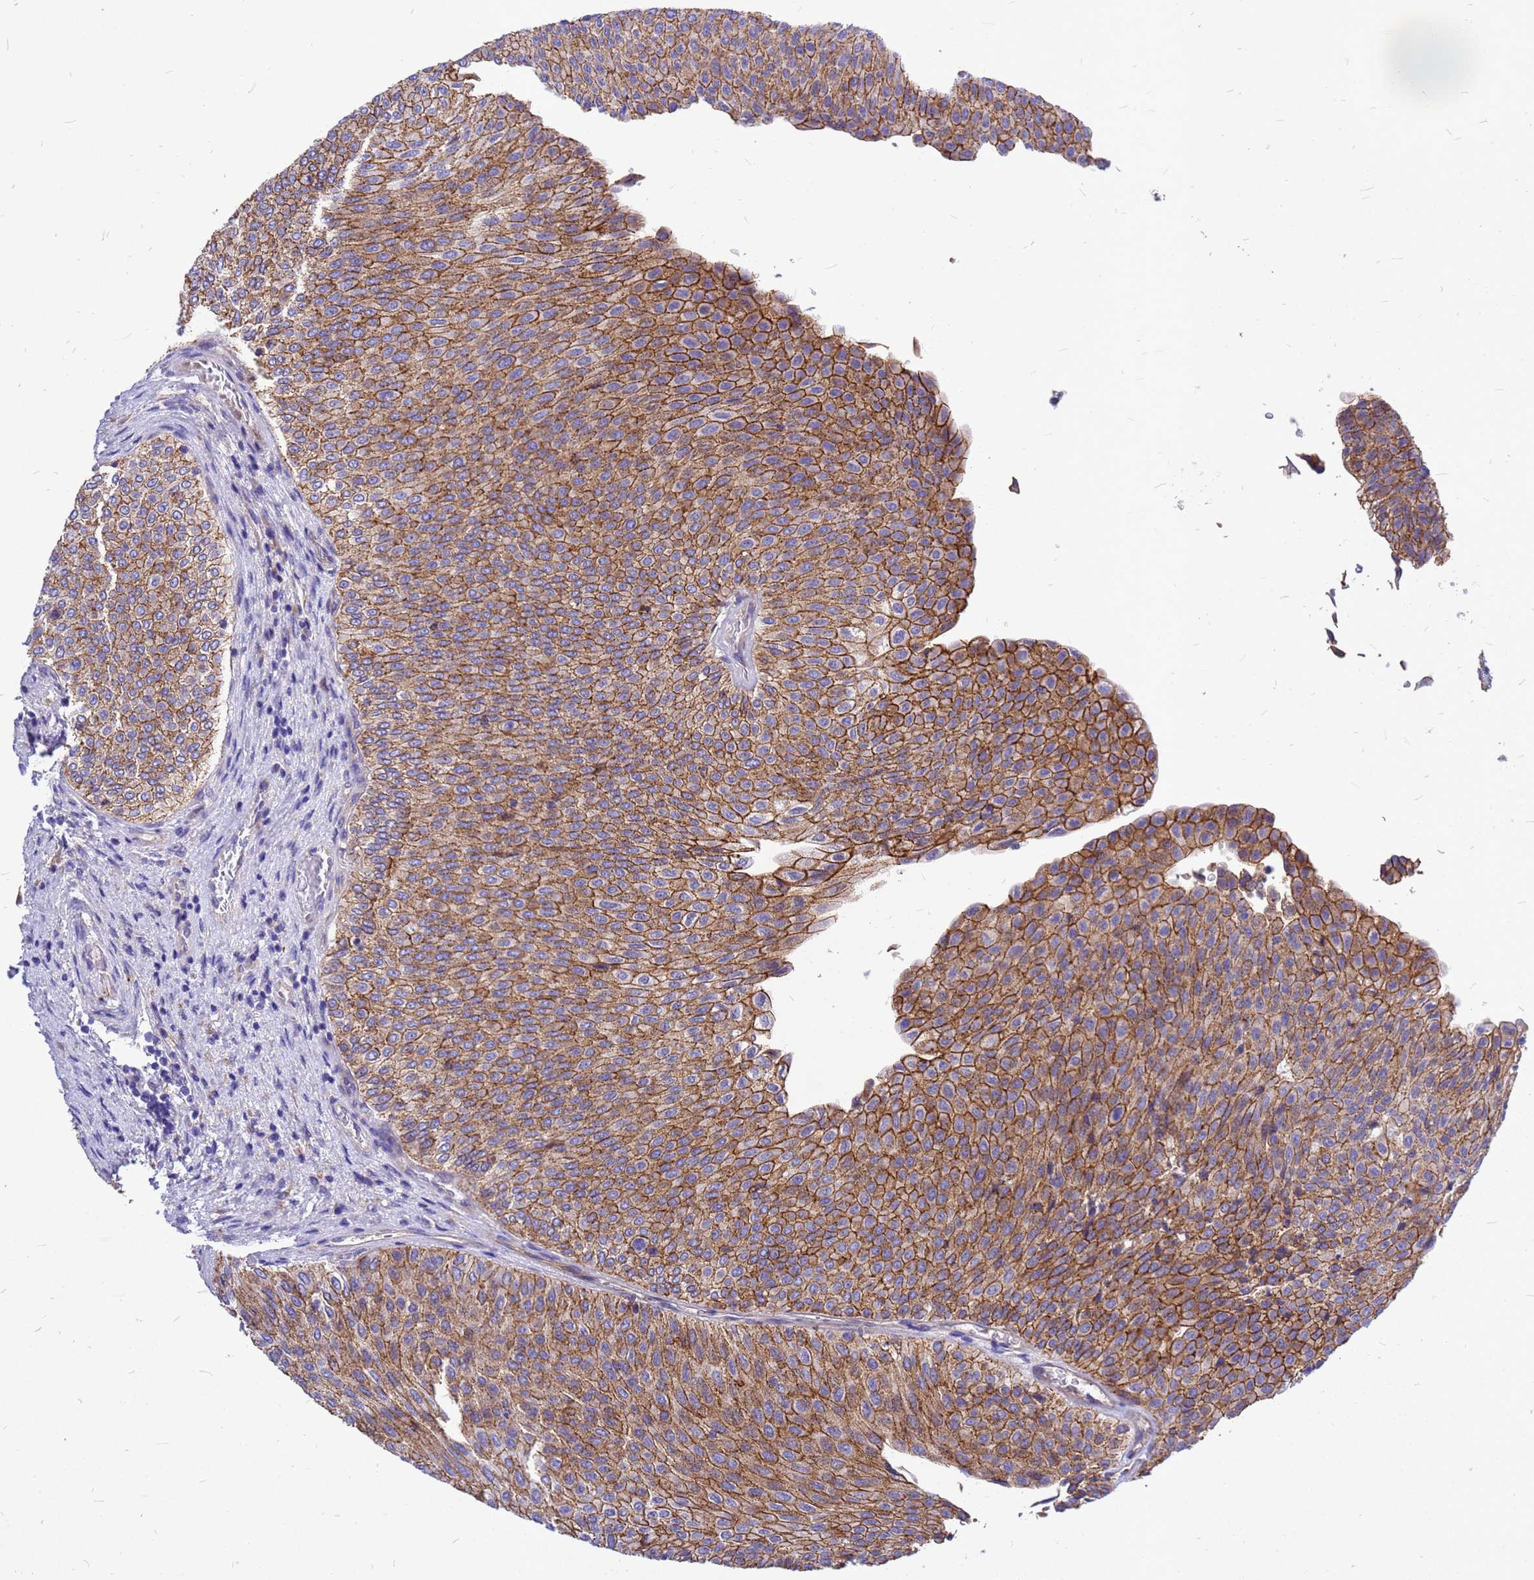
{"staining": {"intensity": "moderate", "quantity": ">75%", "location": "cytoplasmic/membranous"}, "tissue": "urothelial cancer", "cell_type": "Tumor cells", "image_type": "cancer", "snomed": [{"axis": "morphology", "description": "Urothelial carcinoma, Low grade"}, {"axis": "topography", "description": "Urinary bladder"}], "caption": "Moderate cytoplasmic/membranous protein positivity is appreciated in about >75% of tumor cells in urothelial cancer.", "gene": "FBXW5", "patient": {"sex": "male", "age": 78}}